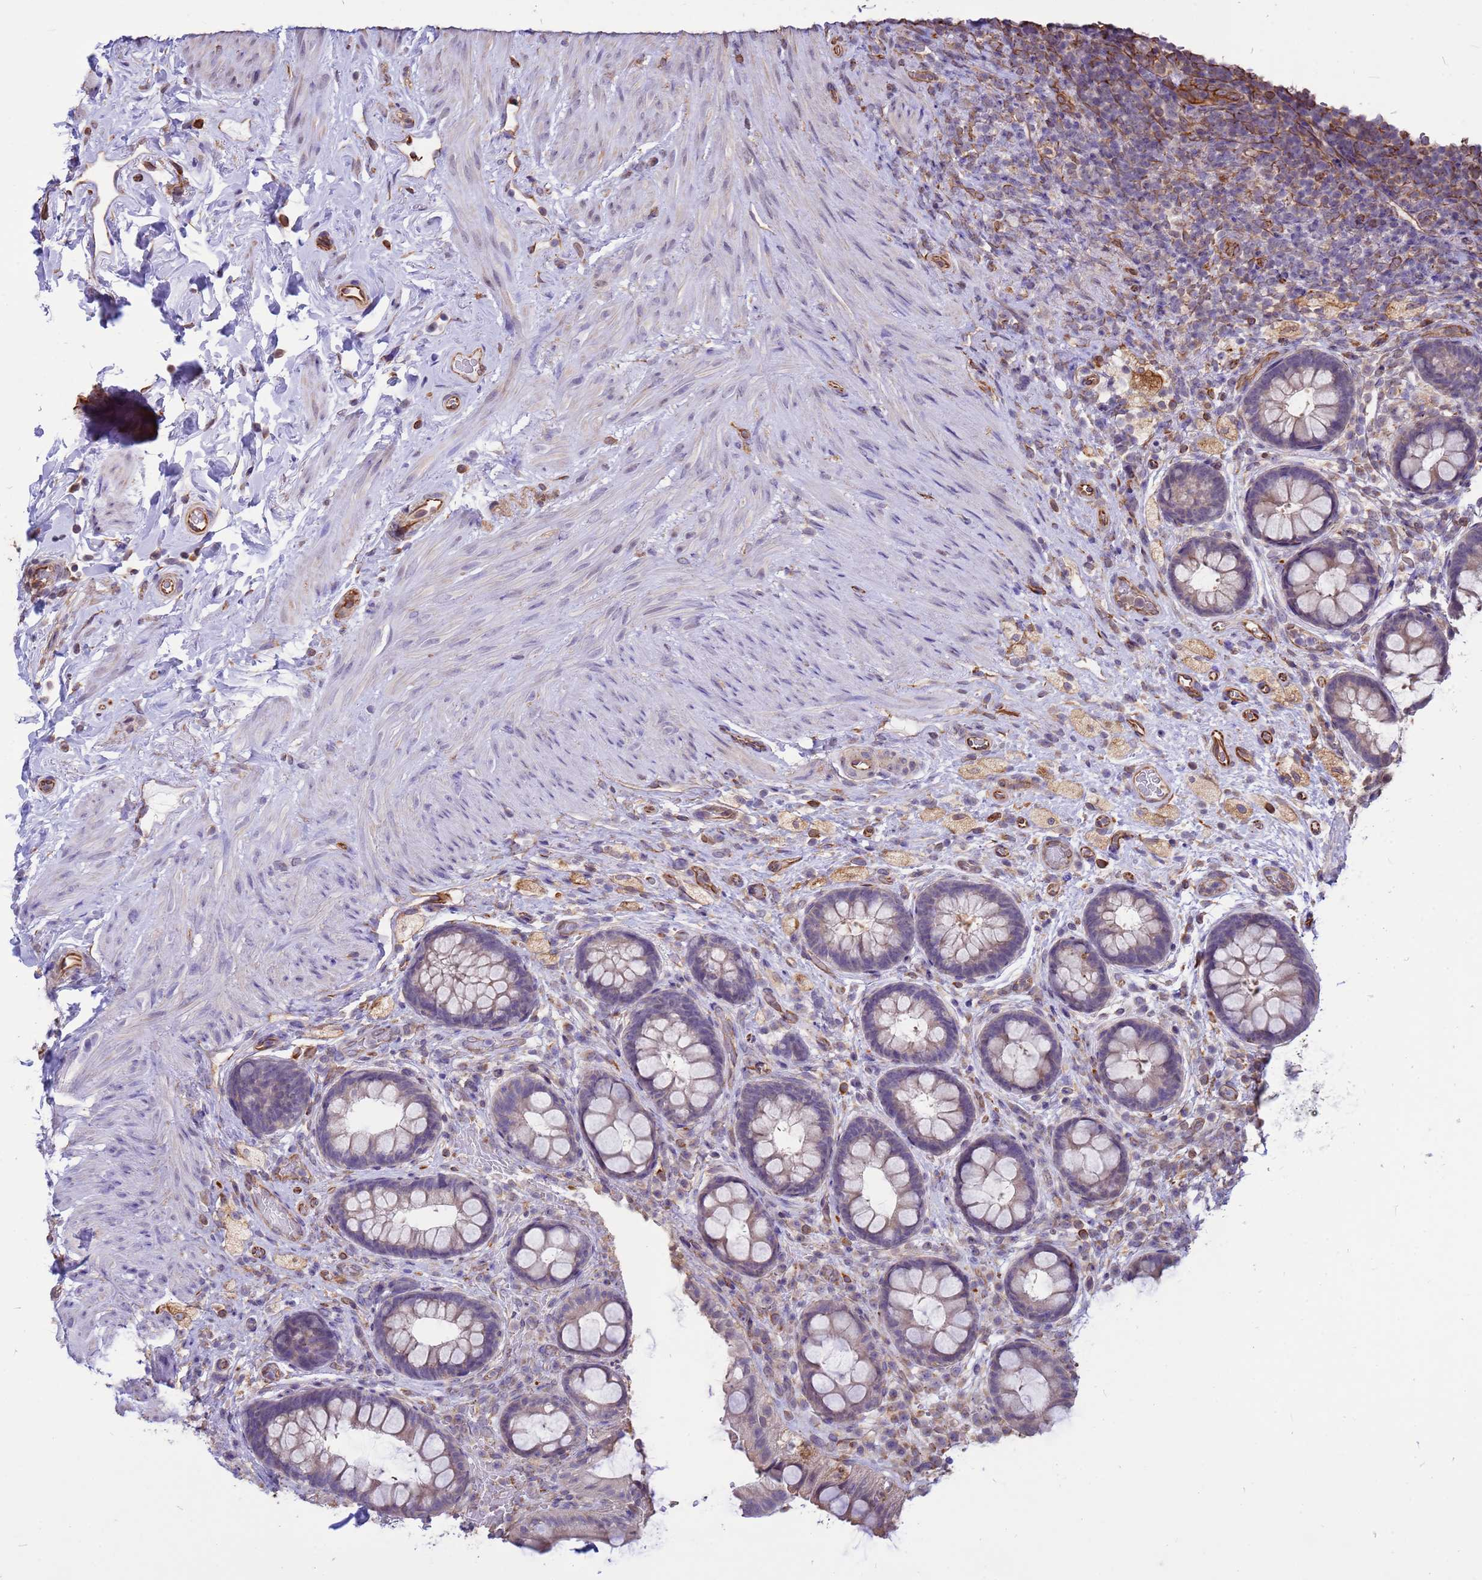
{"staining": {"intensity": "negative", "quantity": "none", "location": "none"}, "tissue": "rectum", "cell_type": "Glandular cells", "image_type": "normal", "snomed": [{"axis": "morphology", "description": "Normal tissue, NOS"}, {"axis": "topography", "description": "Rectum"}, {"axis": "topography", "description": "Peripheral nerve tissue"}], "caption": "IHC micrograph of benign rectum: rectum stained with DAB (3,3'-diaminobenzidine) shows no significant protein positivity in glandular cells.", "gene": "TCEAL3", "patient": {"sex": "female", "age": 69}}